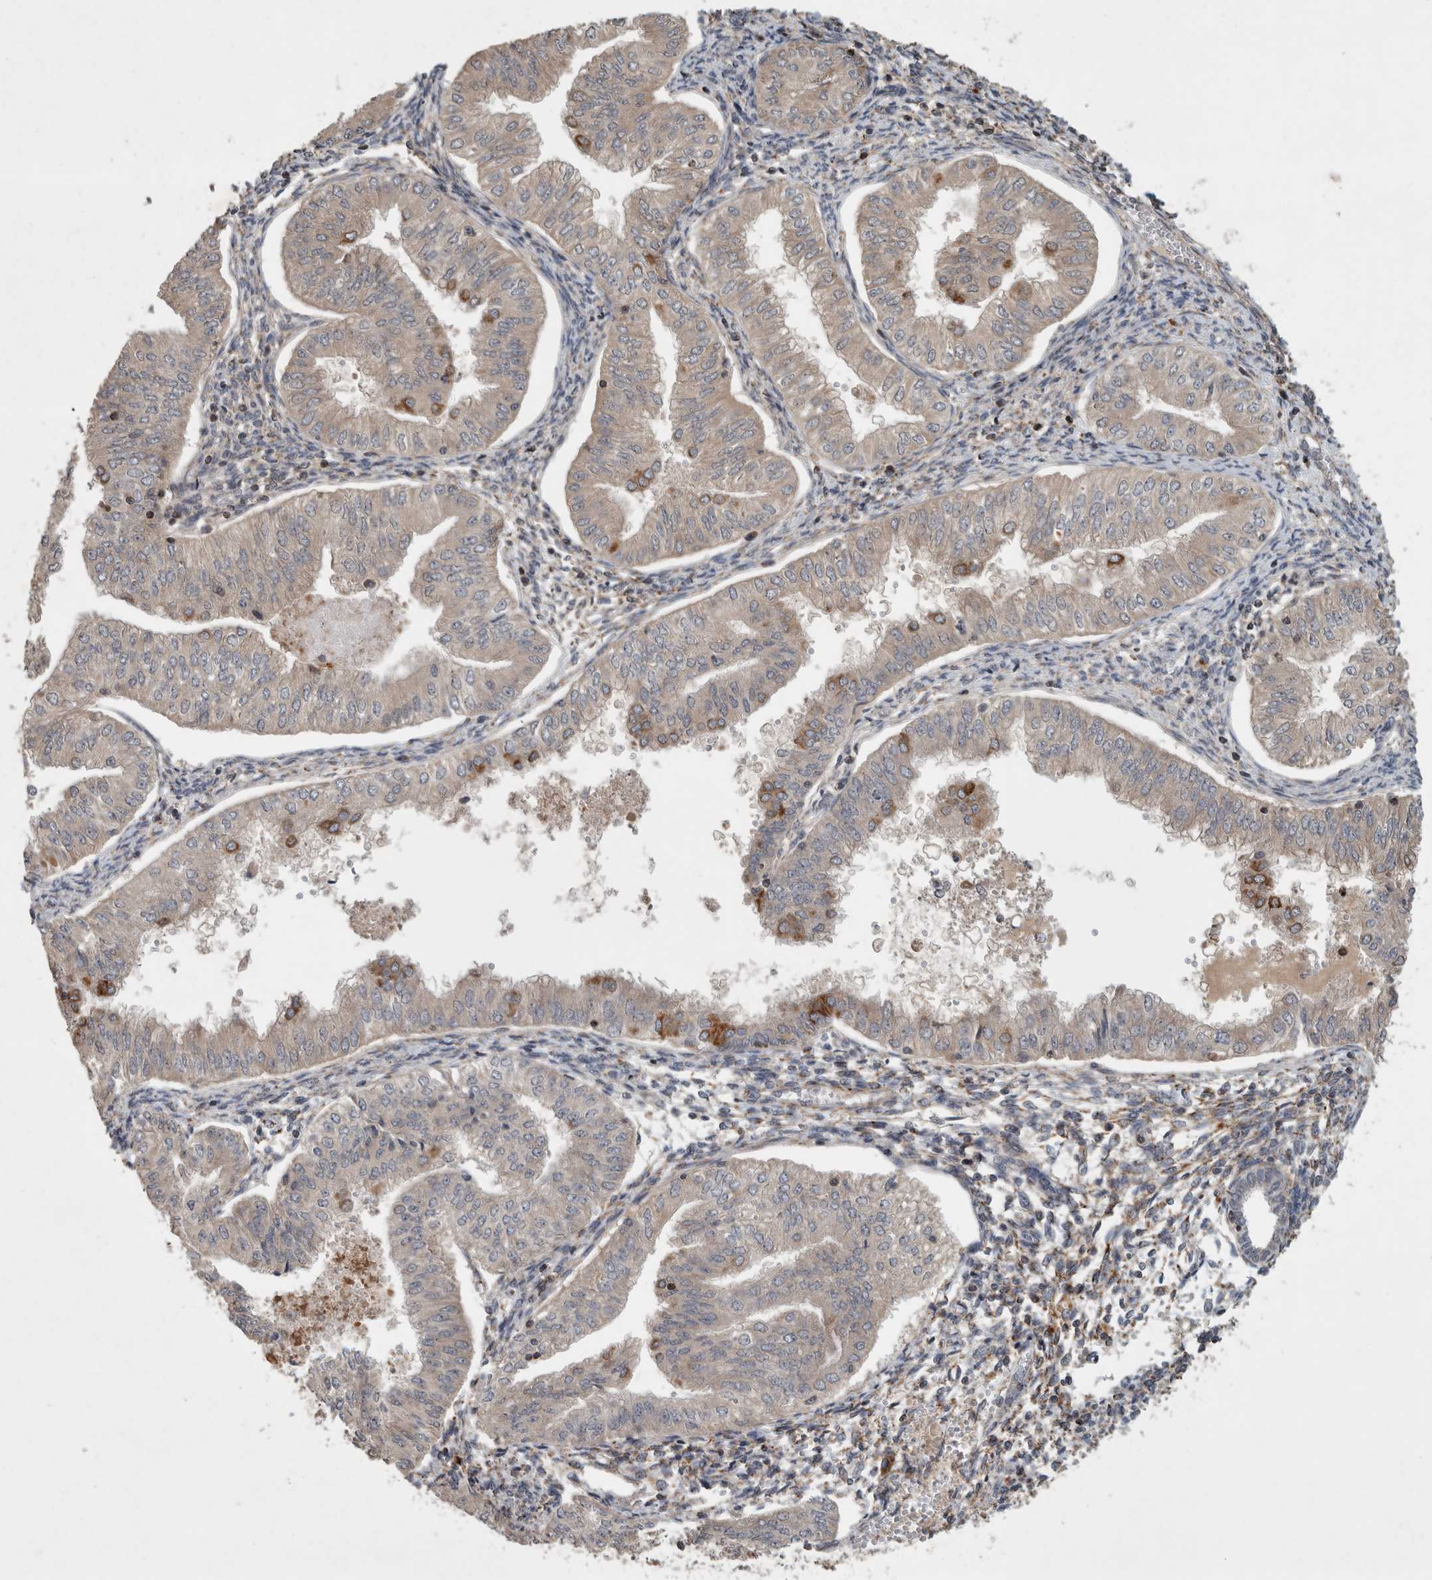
{"staining": {"intensity": "moderate", "quantity": "<25%", "location": "cytoplasmic/membranous"}, "tissue": "endometrial cancer", "cell_type": "Tumor cells", "image_type": "cancer", "snomed": [{"axis": "morphology", "description": "Normal tissue, NOS"}, {"axis": "morphology", "description": "Adenocarcinoma, NOS"}, {"axis": "topography", "description": "Endometrium"}], "caption": "Immunohistochemistry micrograph of neoplastic tissue: human endometrial cancer (adenocarcinoma) stained using IHC reveals low levels of moderate protein expression localized specifically in the cytoplasmic/membranous of tumor cells, appearing as a cytoplasmic/membranous brown color.", "gene": "SERAC1", "patient": {"sex": "female", "age": 53}}